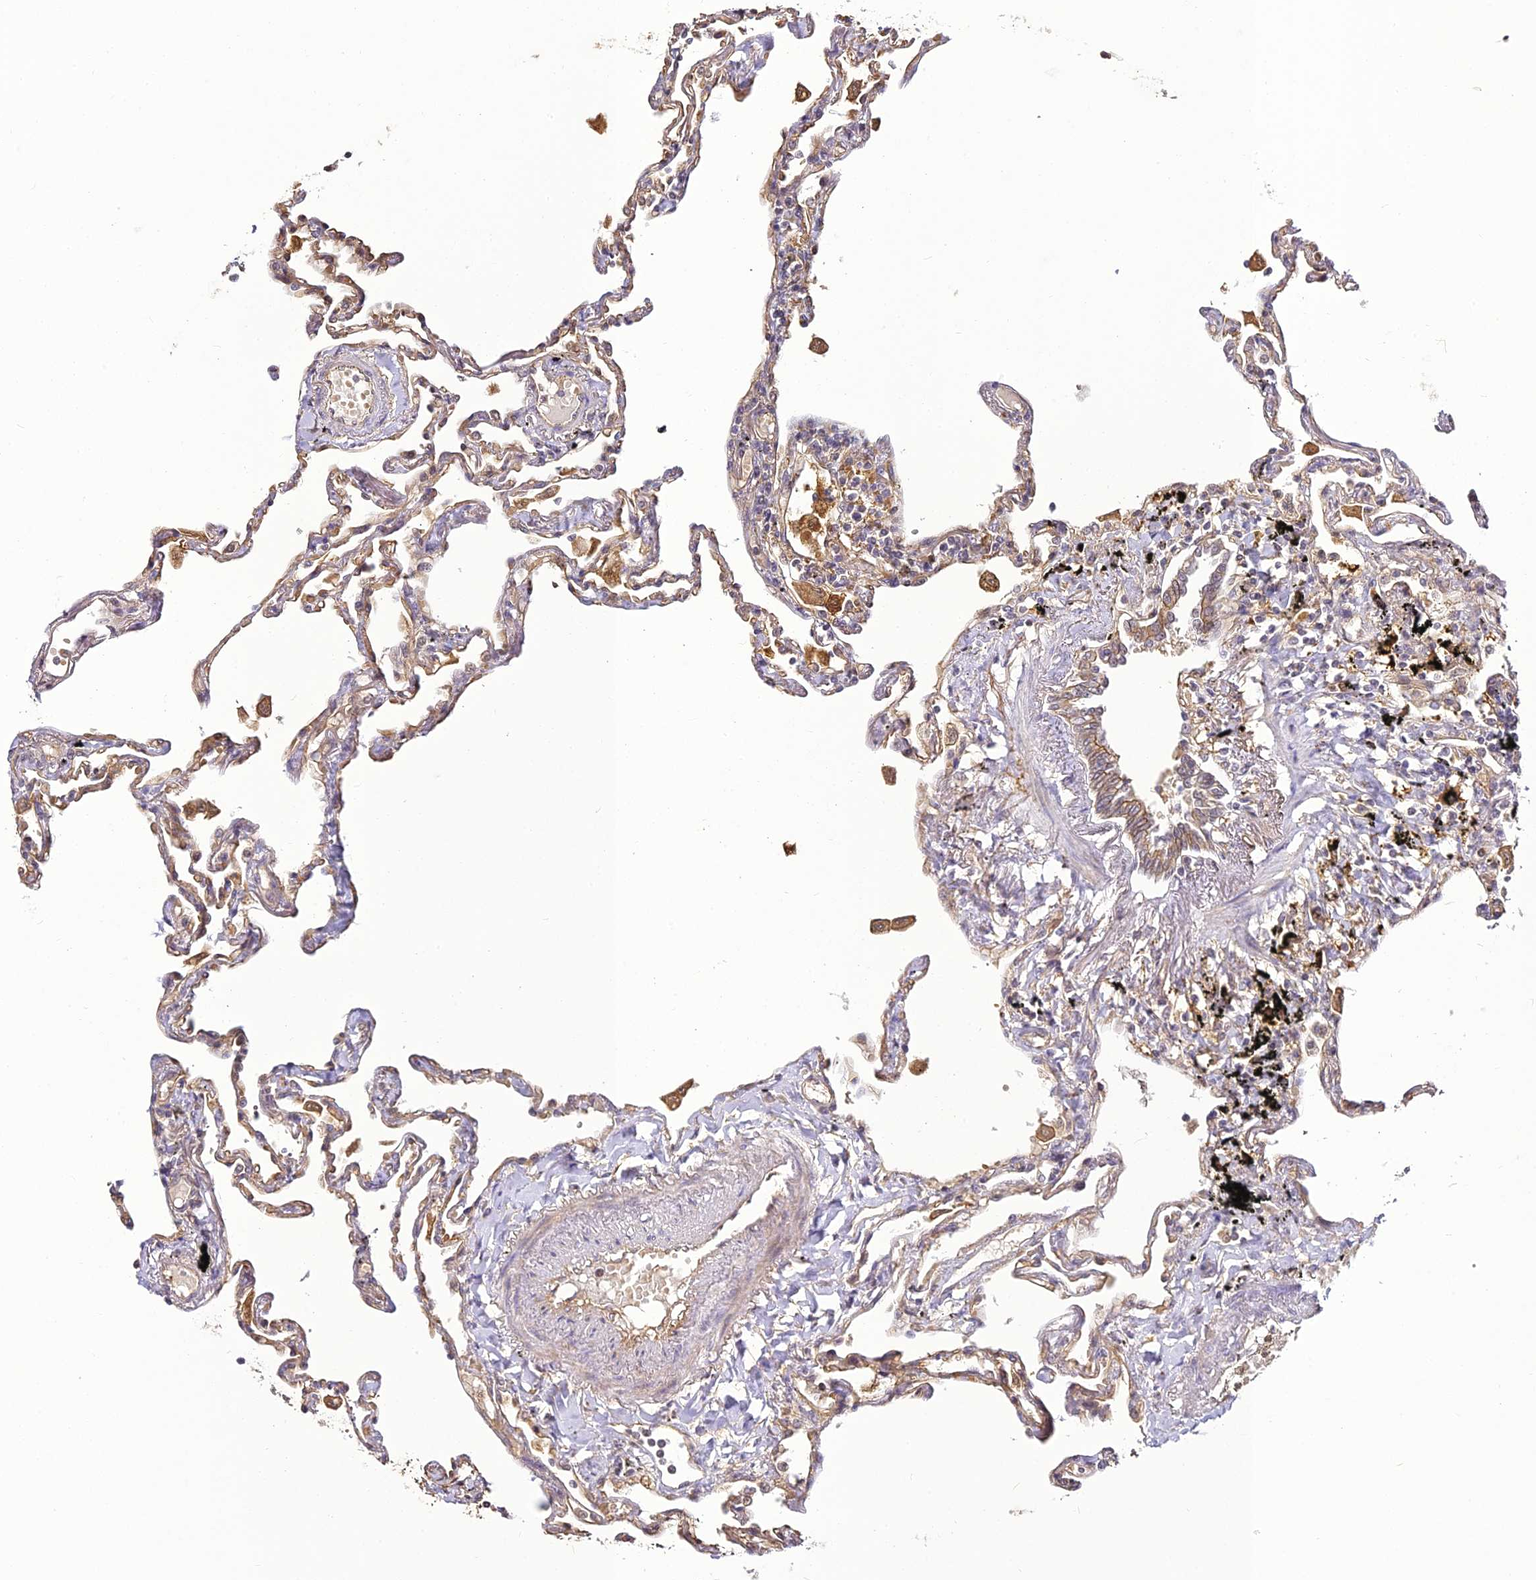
{"staining": {"intensity": "moderate", "quantity": ">75%", "location": "cytoplasmic/membranous"}, "tissue": "lung", "cell_type": "Alveolar cells", "image_type": "normal", "snomed": [{"axis": "morphology", "description": "Normal tissue, NOS"}, {"axis": "topography", "description": "Lung"}], "caption": "High-magnification brightfield microscopy of normal lung stained with DAB (3,3'-diaminobenzidine) (brown) and counterstained with hematoxylin (blue). alveolar cells exhibit moderate cytoplasmic/membranous expression is seen in approximately>75% of cells.", "gene": "BCDIN3D", "patient": {"sex": "female", "age": 67}}